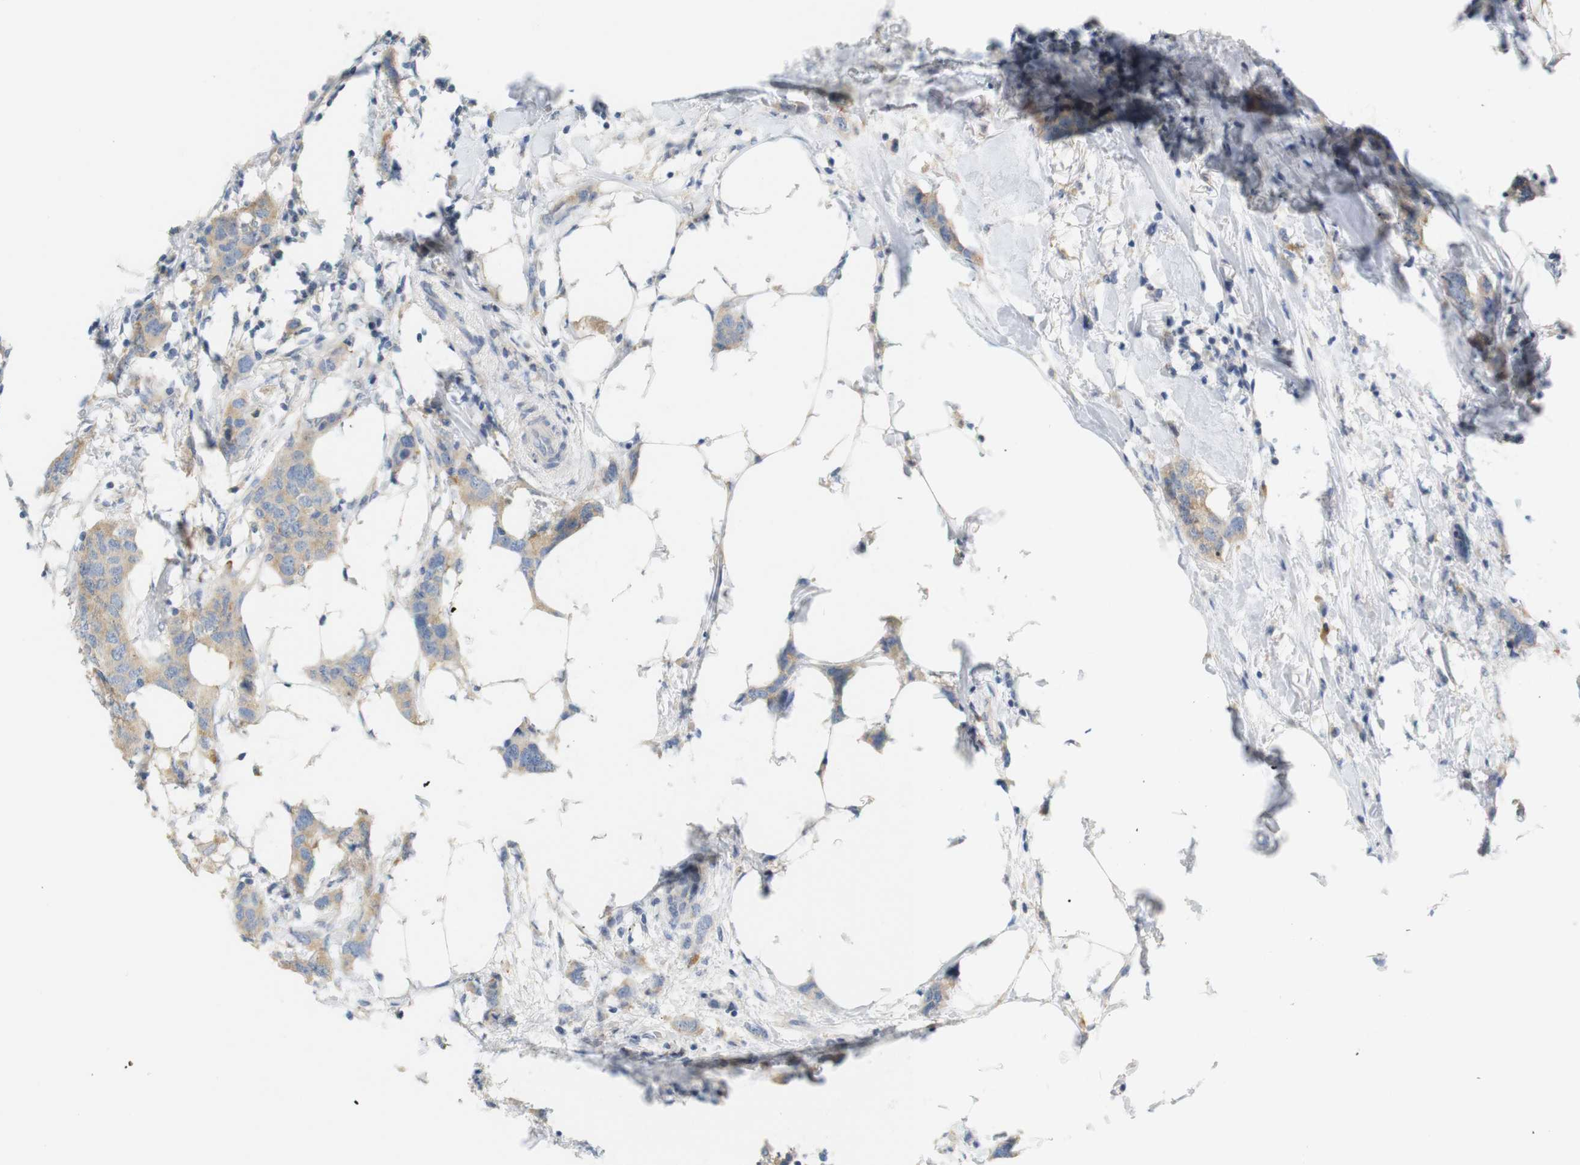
{"staining": {"intensity": "weak", "quantity": ">75%", "location": "cytoplasmic/membranous"}, "tissue": "breast cancer", "cell_type": "Tumor cells", "image_type": "cancer", "snomed": [{"axis": "morphology", "description": "Duct carcinoma"}, {"axis": "topography", "description": "Breast"}], "caption": "An IHC photomicrograph of neoplastic tissue is shown. Protein staining in brown shows weak cytoplasmic/membranous positivity in intraductal carcinoma (breast) within tumor cells. Using DAB (3,3'-diaminobenzidine) (brown) and hematoxylin (blue) stains, captured at high magnification using brightfield microscopy.", "gene": "LRRK2", "patient": {"sex": "female", "age": 50}}